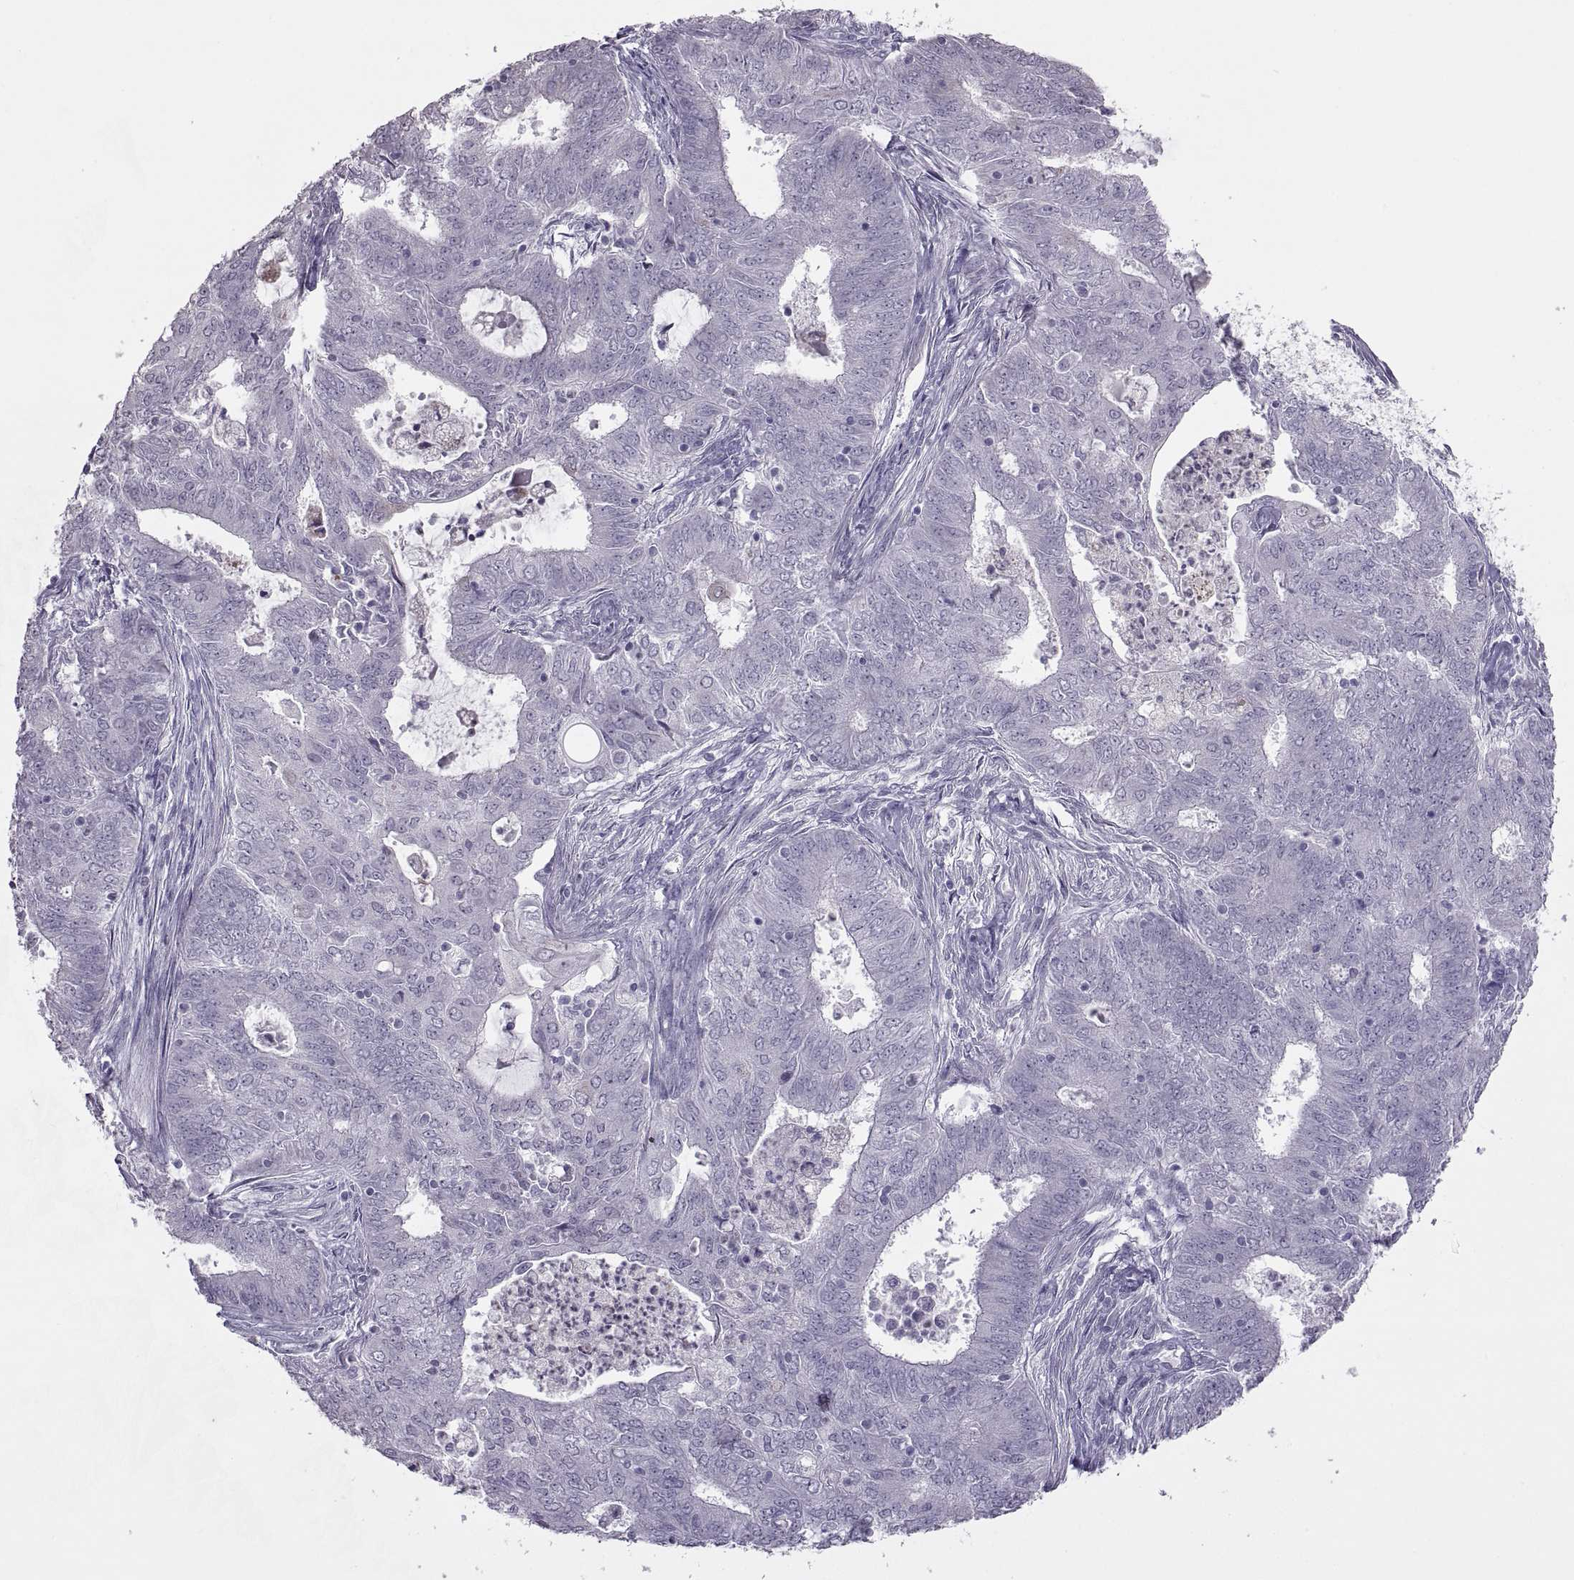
{"staining": {"intensity": "negative", "quantity": "none", "location": "none"}, "tissue": "endometrial cancer", "cell_type": "Tumor cells", "image_type": "cancer", "snomed": [{"axis": "morphology", "description": "Adenocarcinoma, NOS"}, {"axis": "topography", "description": "Endometrium"}], "caption": "DAB immunohistochemical staining of human endometrial cancer displays no significant expression in tumor cells.", "gene": "ASIC2", "patient": {"sex": "female", "age": 62}}